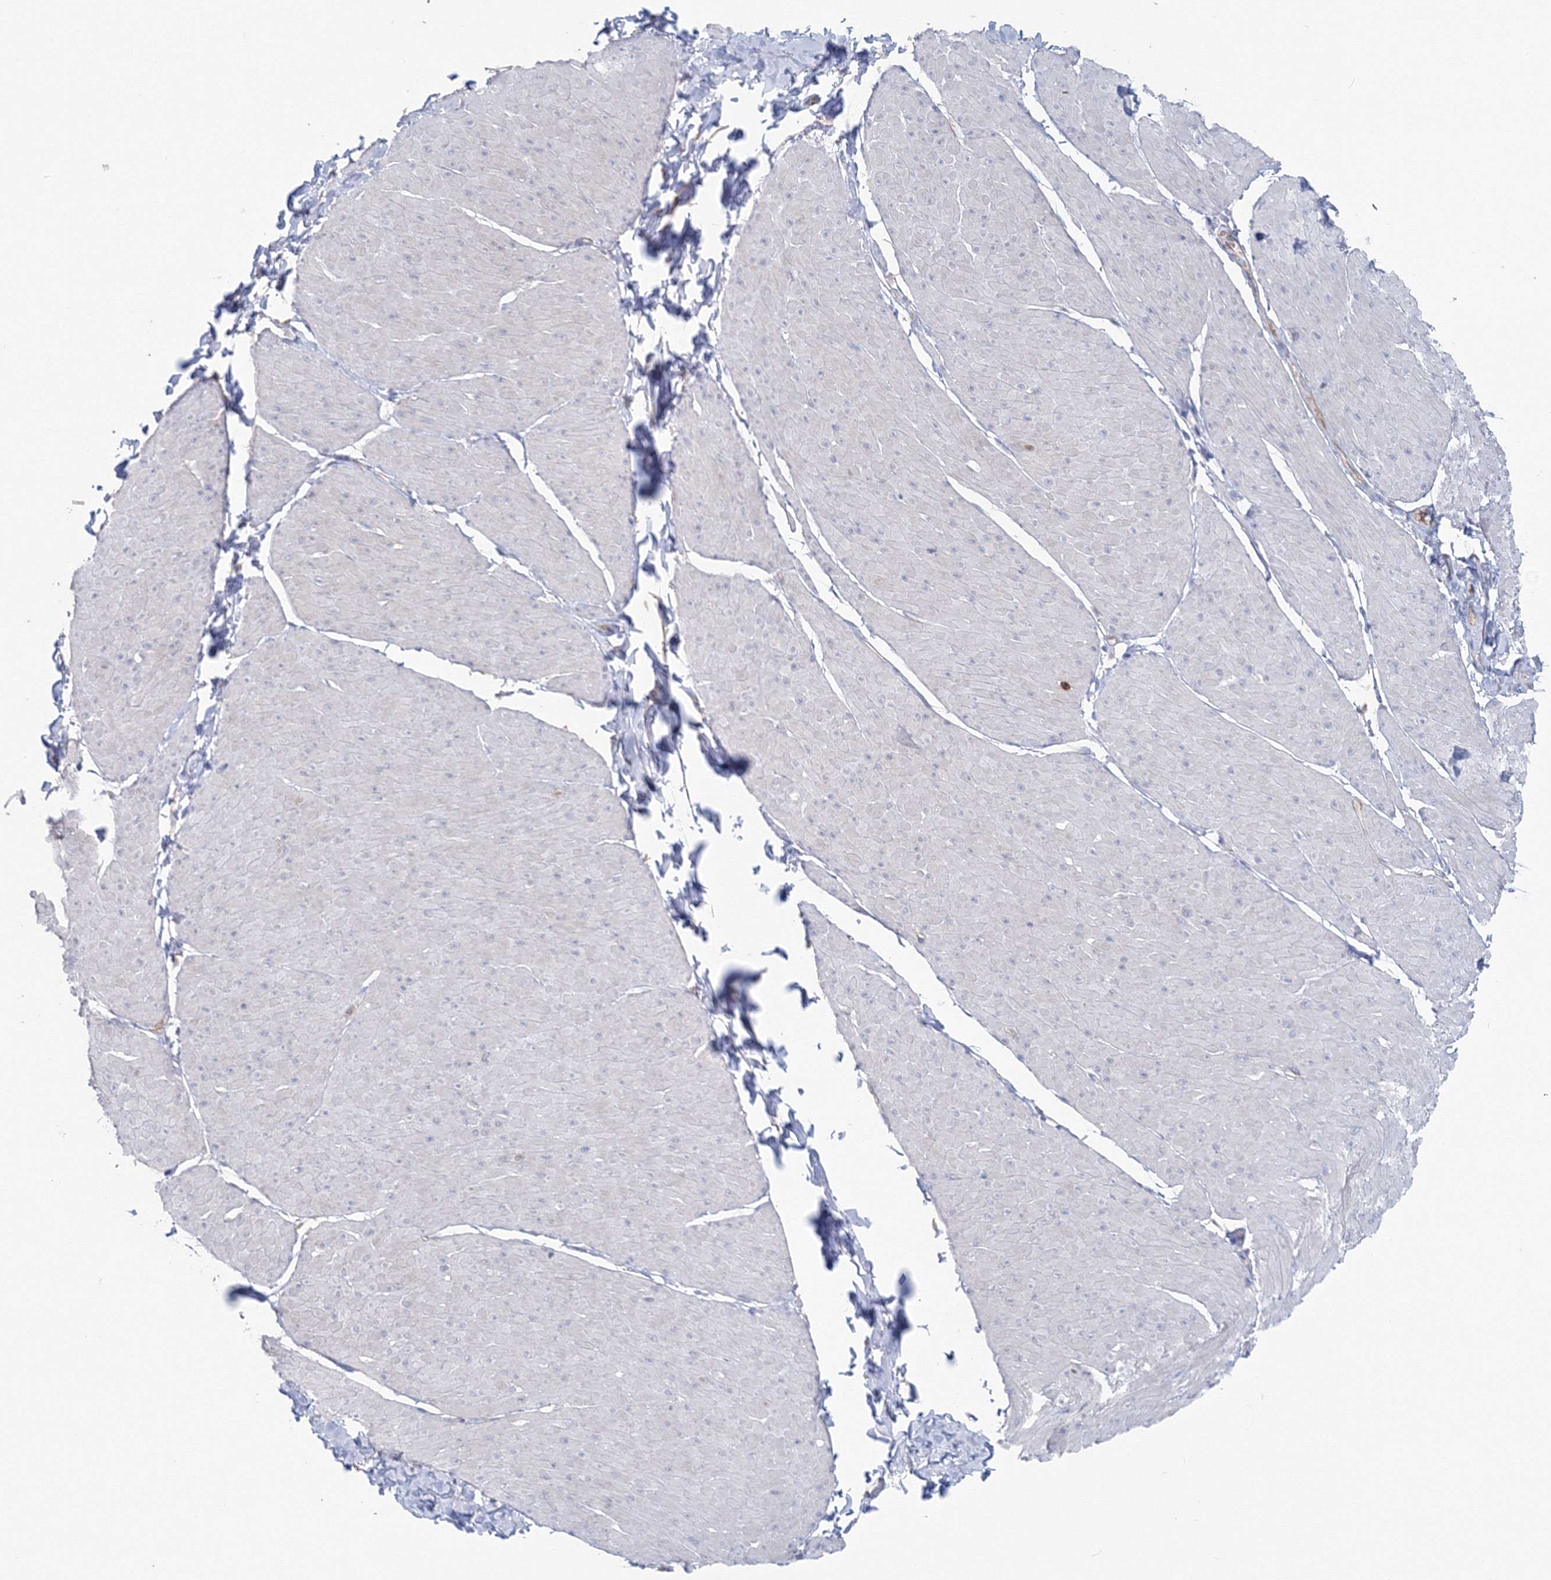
{"staining": {"intensity": "weak", "quantity": "<25%", "location": "cytoplasmic/membranous"}, "tissue": "smooth muscle", "cell_type": "Smooth muscle cells", "image_type": "normal", "snomed": [{"axis": "morphology", "description": "Urothelial carcinoma, High grade"}, {"axis": "topography", "description": "Urinary bladder"}], "caption": "Immunohistochemistry (IHC) photomicrograph of normal smooth muscle: smooth muscle stained with DAB (3,3'-diaminobenzidine) reveals no significant protein expression in smooth muscle cells. Brightfield microscopy of IHC stained with DAB (3,3'-diaminobenzidine) (brown) and hematoxylin (blue), captured at high magnification.", "gene": "GGA2", "patient": {"sex": "male", "age": 46}}